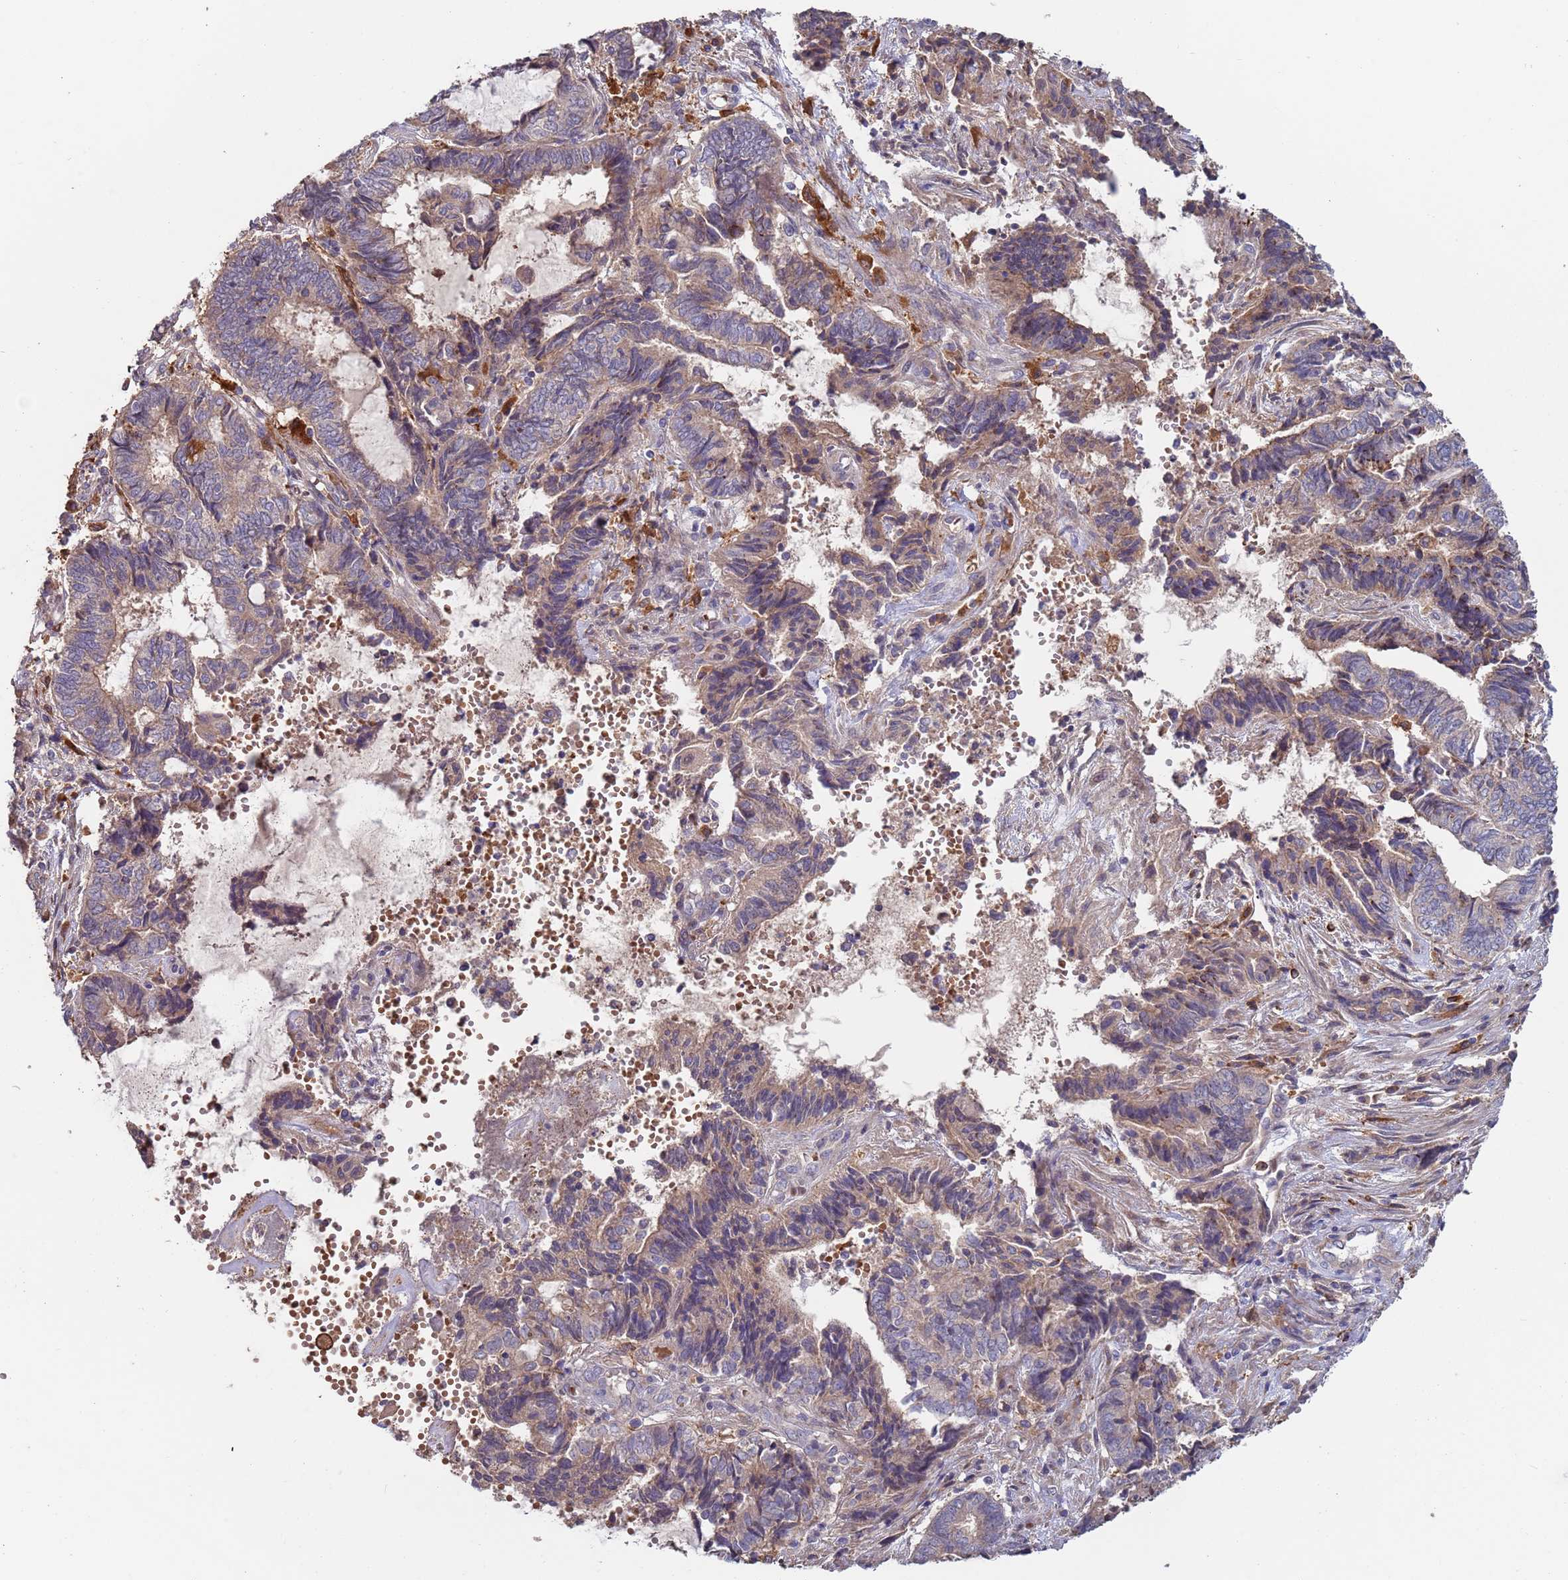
{"staining": {"intensity": "weak", "quantity": "<25%", "location": "cytoplasmic/membranous"}, "tissue": "endometrial cancer", "cell_type": "Tumor cells", "image_type": "cancer", "snomed": [{"axis": "morphology", "description": "Adenocarcinoma, NOS"}, {"axis": "topography", "description": "Uterus"}, {"axis": "topography", "description": "Endometrium"}], "caption": "Immunohistochemistry of adenocarcinoma (endometrial) reveals no positivity in tumor cells.", "gene": "MALRD1", "patient": {"sex": "female", "age": 70}}